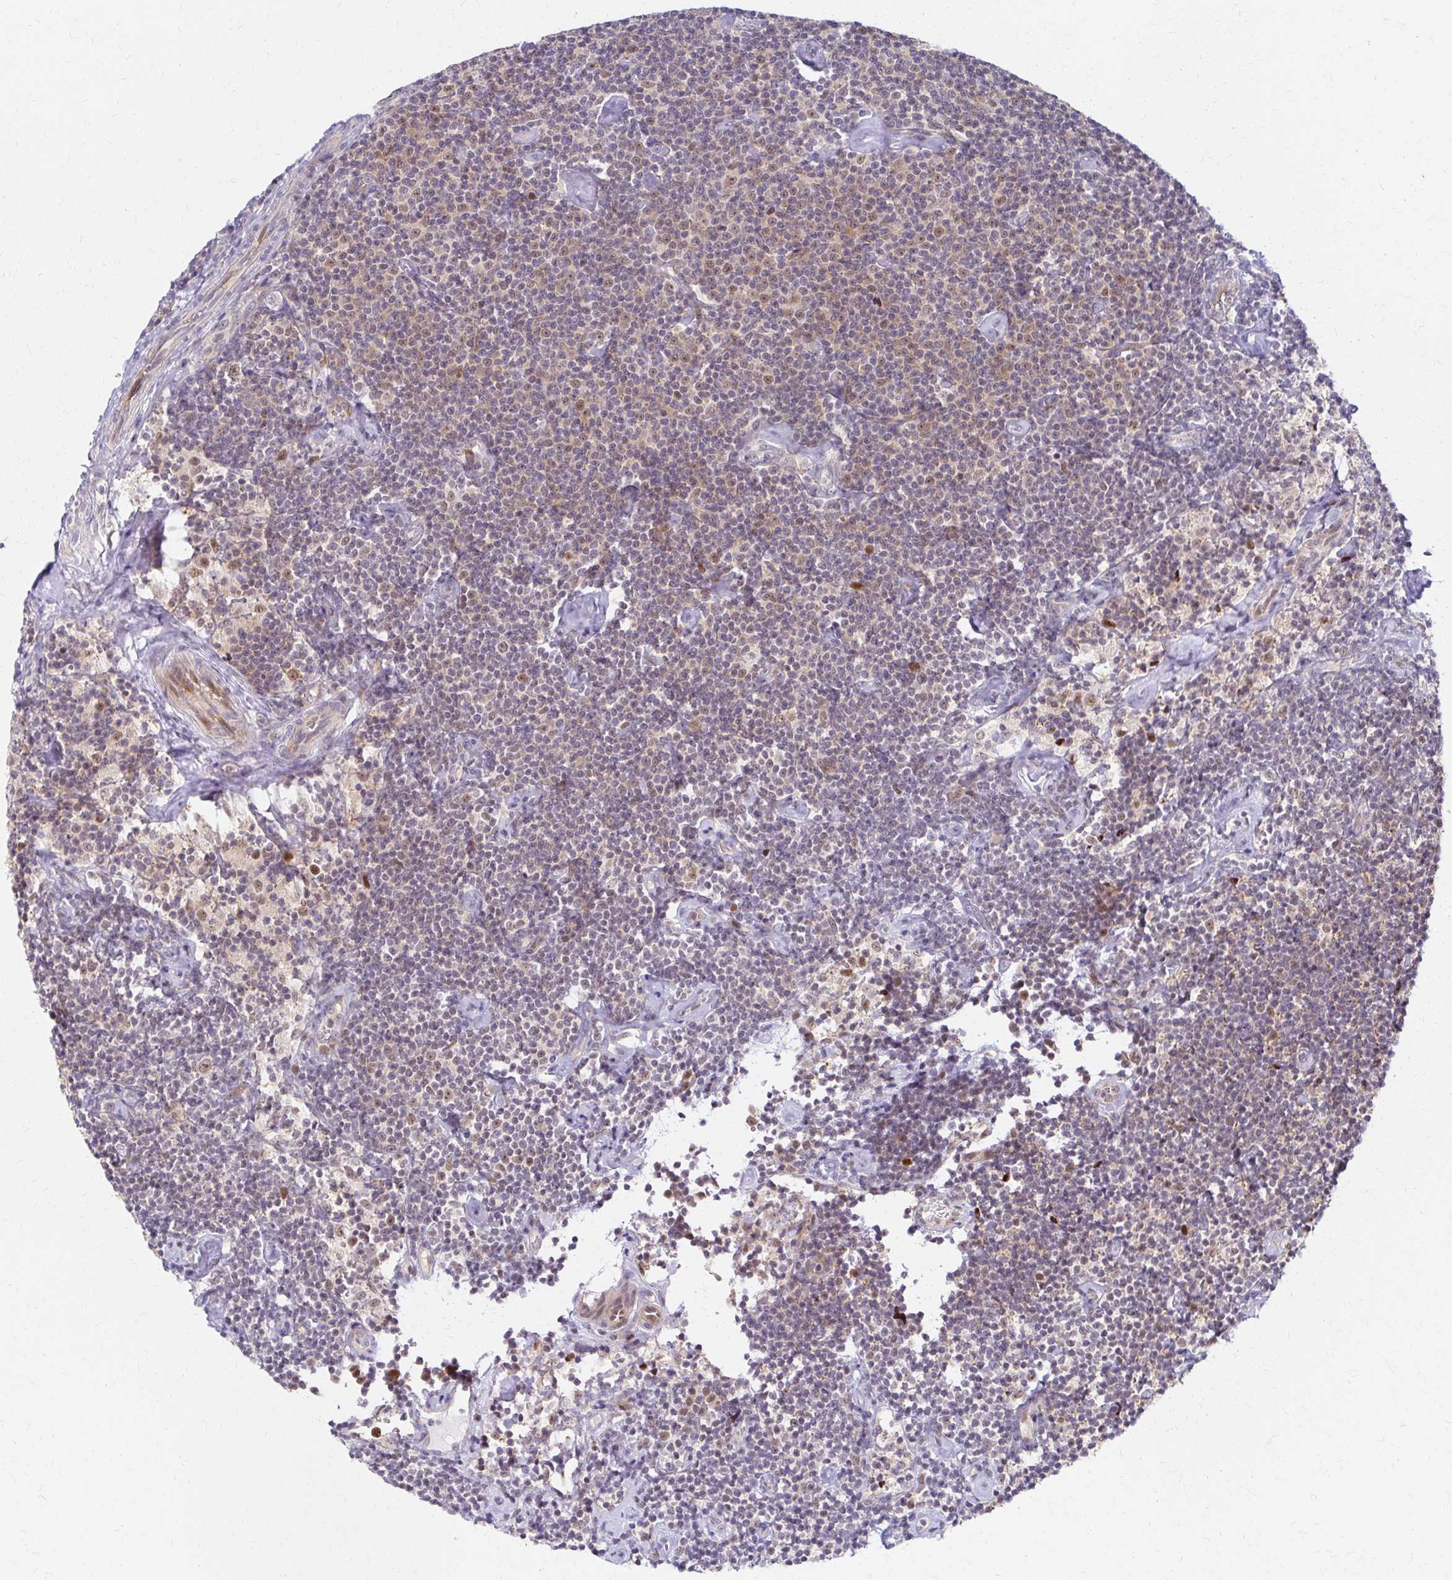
{"staining": {"intensity": "weak", "quantity": "25%-75%", "location": "nuclear"}, "tissue": "lymphoma", "cell_type": "Tumor cells", "image_type": "cancer", "snomed": [{"axis": "morphology", "description": "Malignant lymphoma, non-Hodgkin's type, Low grade"}, {"axis": "topography", "description": "Lymph node"}], "caption": "Lymphoma was stained to show a protein in brown. There is low levels of weak nuclear expression in approximately 25%-75% of tumor cells. The protein is shown in brown color, while the nuclei are stained blue.", "gene": "PSMD7", "patient": {"sex": "male", "age": 81}}